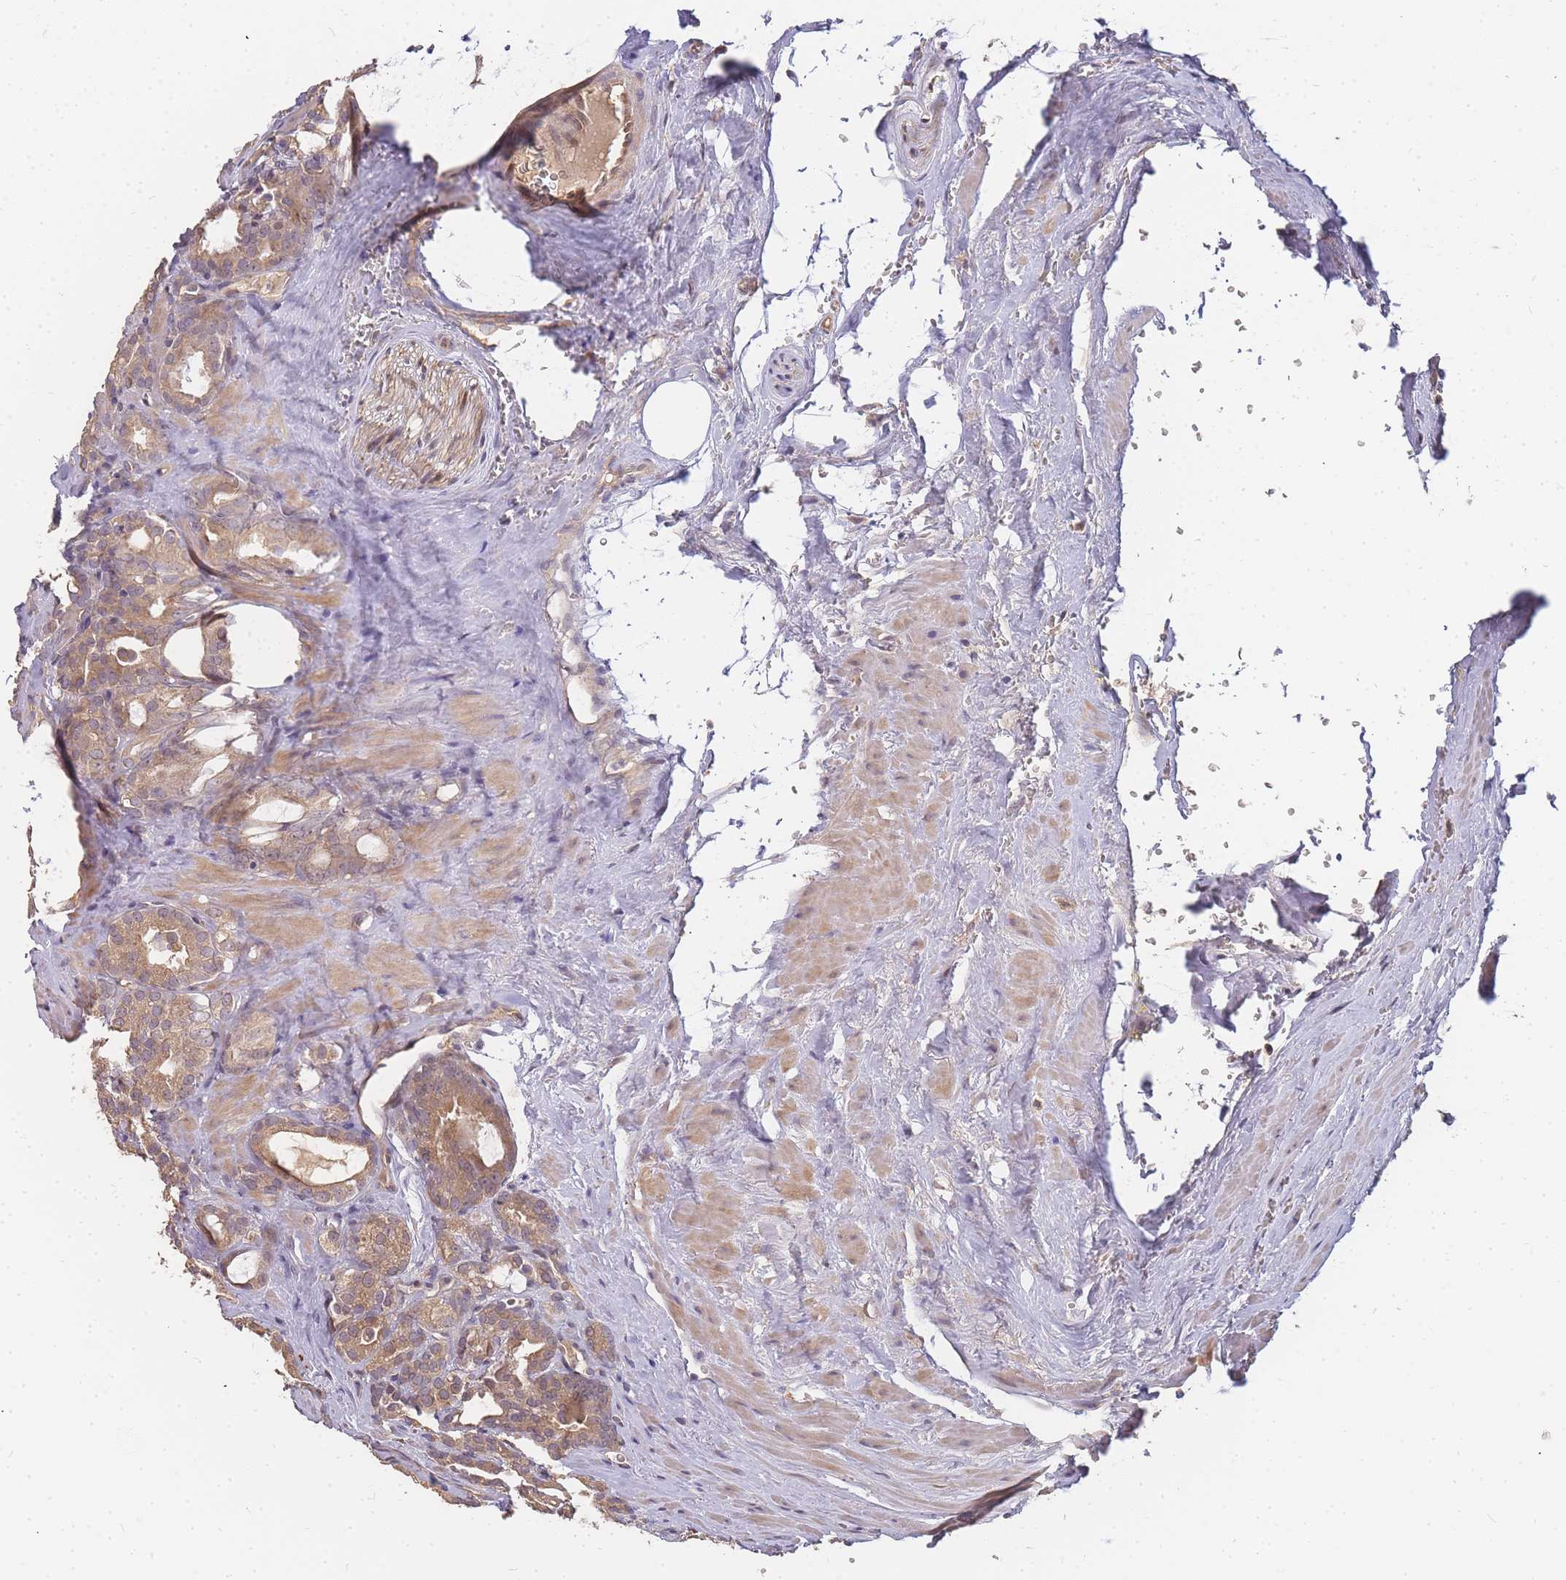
{"staining": {"intensity": "moderate", "quantity": ">75%", "location": "cytoplasmic/membranous"}, "tissue": "prostate cancer", "cell_type": "Tumor cells", "image_type": "cancer", "snomed": [{"axis": "morphology", "description": "Adenocarcinoma, High grade"}, {"axis": "topography", "description": "Prostate"}], "caption": "This image shows prostate cancer (high-grade adenocarcinoma) stained with IHC to label a protein in brown. The cytoplasmic/membranous of tumor cells show moderate positivity for the protein. Nuclei are counter-stained blue.", "gene": "CDKN2AIPNL", "patient": {"sex": "male", "age": 72}}